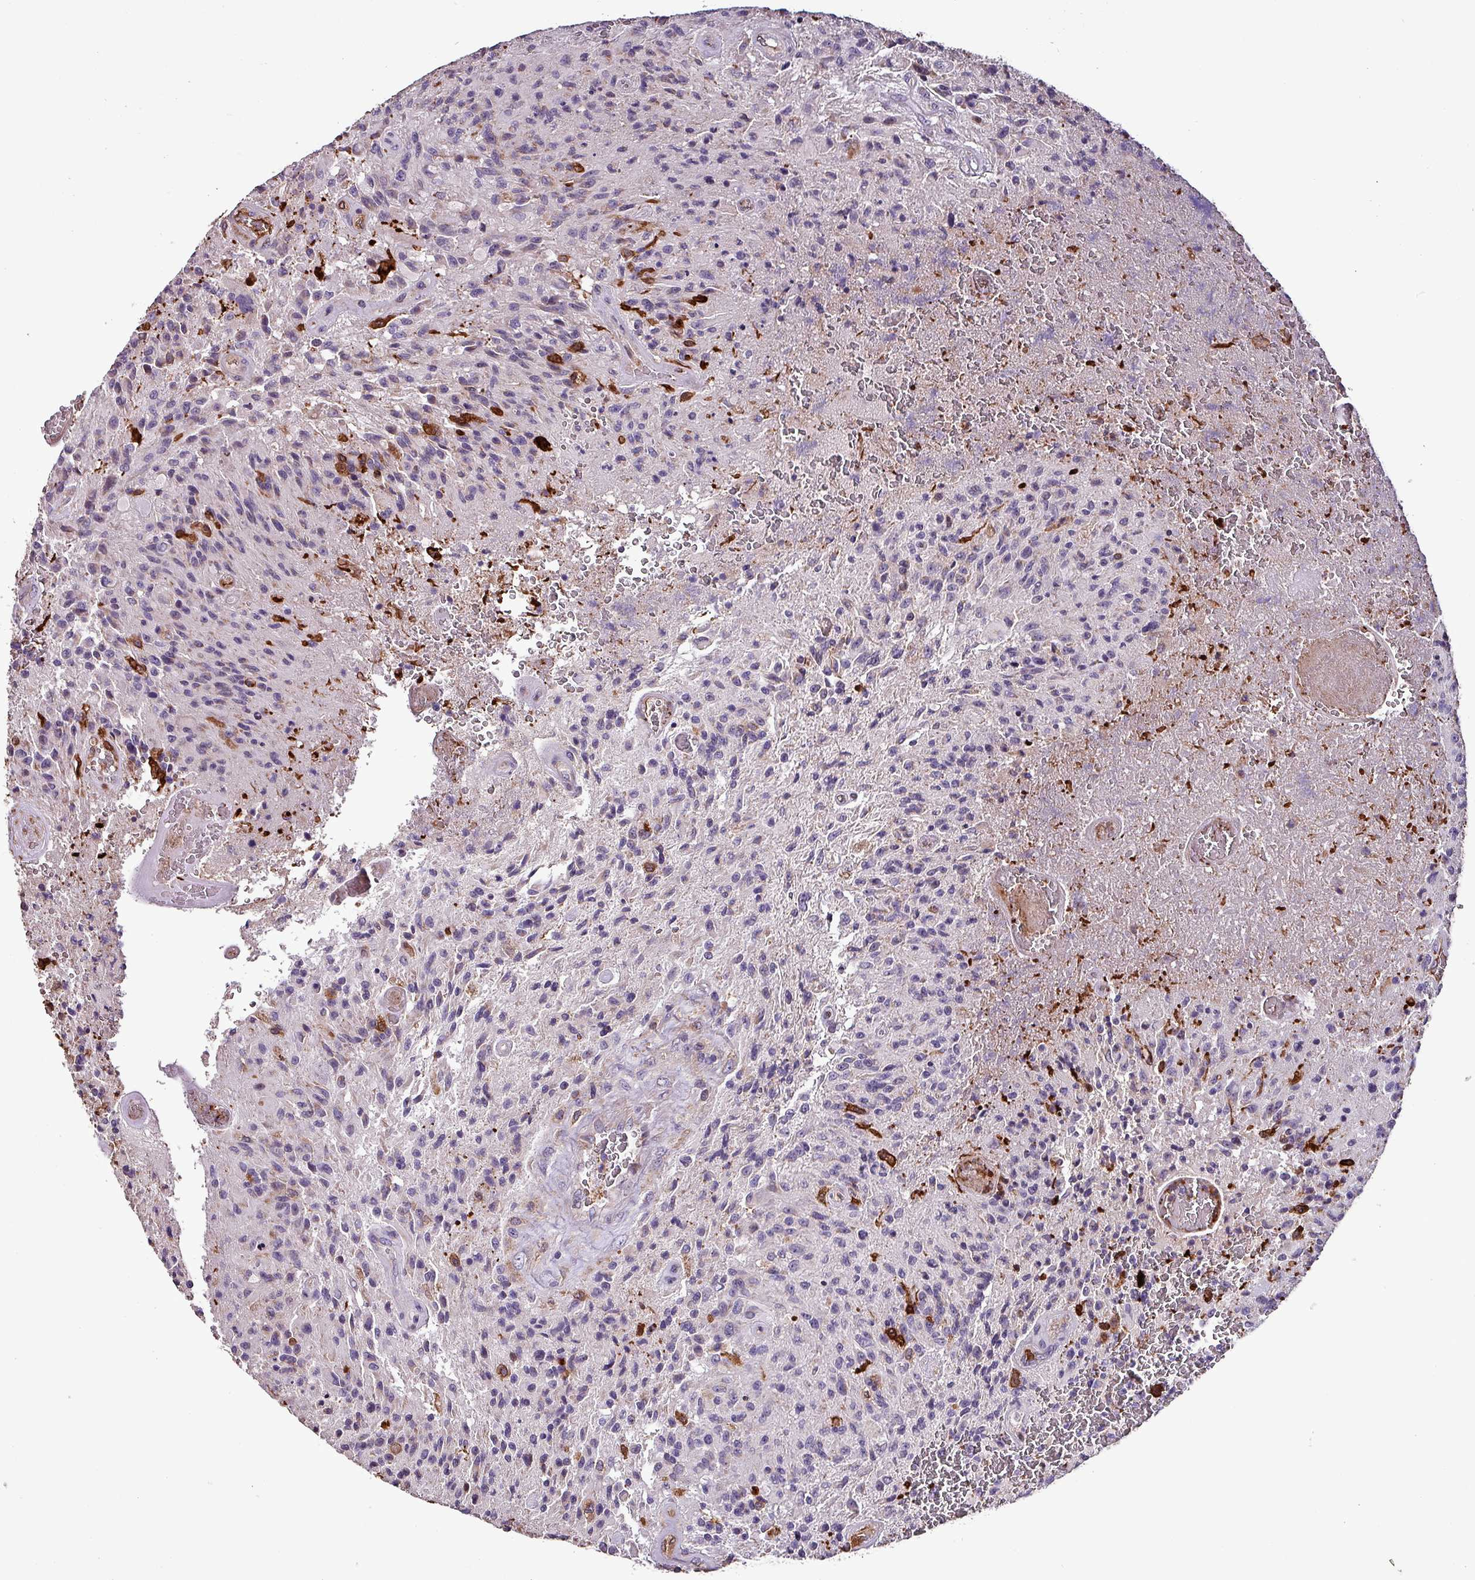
{"staining": {"intensity": "negative", "quantity": "none", "location": "none"}, "tissue": "glioma", "cell_type": "Tumor cells", "image_type": "cancer", "snomed": [{"axis": "morphology", "description": "Normal tissue, NOS"}, {"axis": "morphology", "description": "Glioma, malignant, High grade"}, {"axis": "topography", "description": "Cerebral cortex"}], "caption": "High magnification brightfield microscopy of malignant high-grade glioma stained with DAB (3,3'-diaminobenzidine) (brown) and counterstained with hematoxylin (blue): tumor cells show no significant positivity.", "gene": "SCIN", "patient": {"sex": "male", "age": 56}}